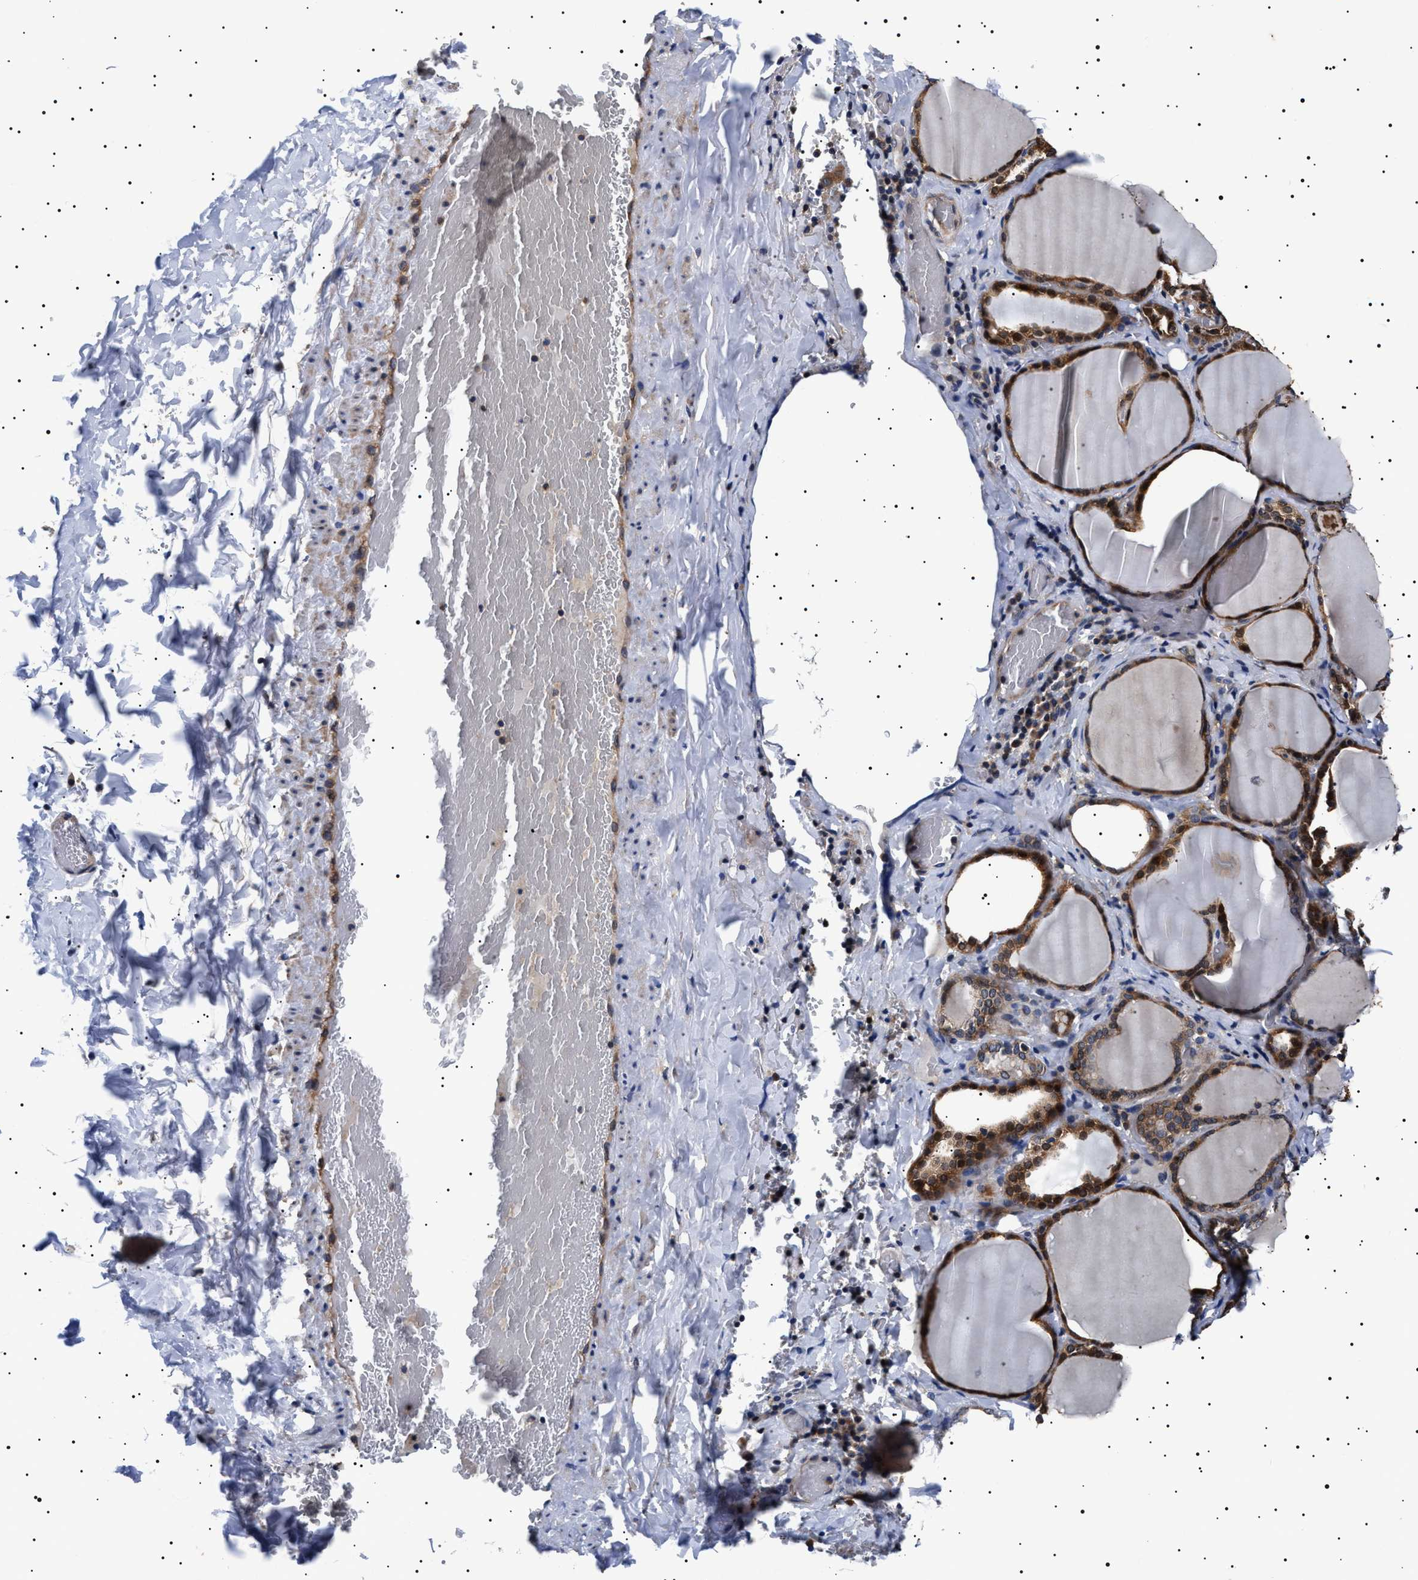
{"staining": {"intensity": "strong", "quantity": ">75%", "location": "cytoplasmic/membranous"}, "tissue": "thyroid gland", "cell_type": "Glandular cells", "image_type": "normal", "snomed": [{"axis": "morphology", "description": "Normal tissue, NOS"}, {"axis": "morphology", "description": "Papillary adenocarcinoma, NOS"}, {"axis": "topography", "description": "Thyroid gland"}], "caption": "About >75% of glandular cells in normal thyroid gland exhibit strong cytoplasmic/membranous protein staining as visualized by brown immunohistochemical staining.", "gene": "SLC4A7", "patient": {"sex": "female", "age": 30}}